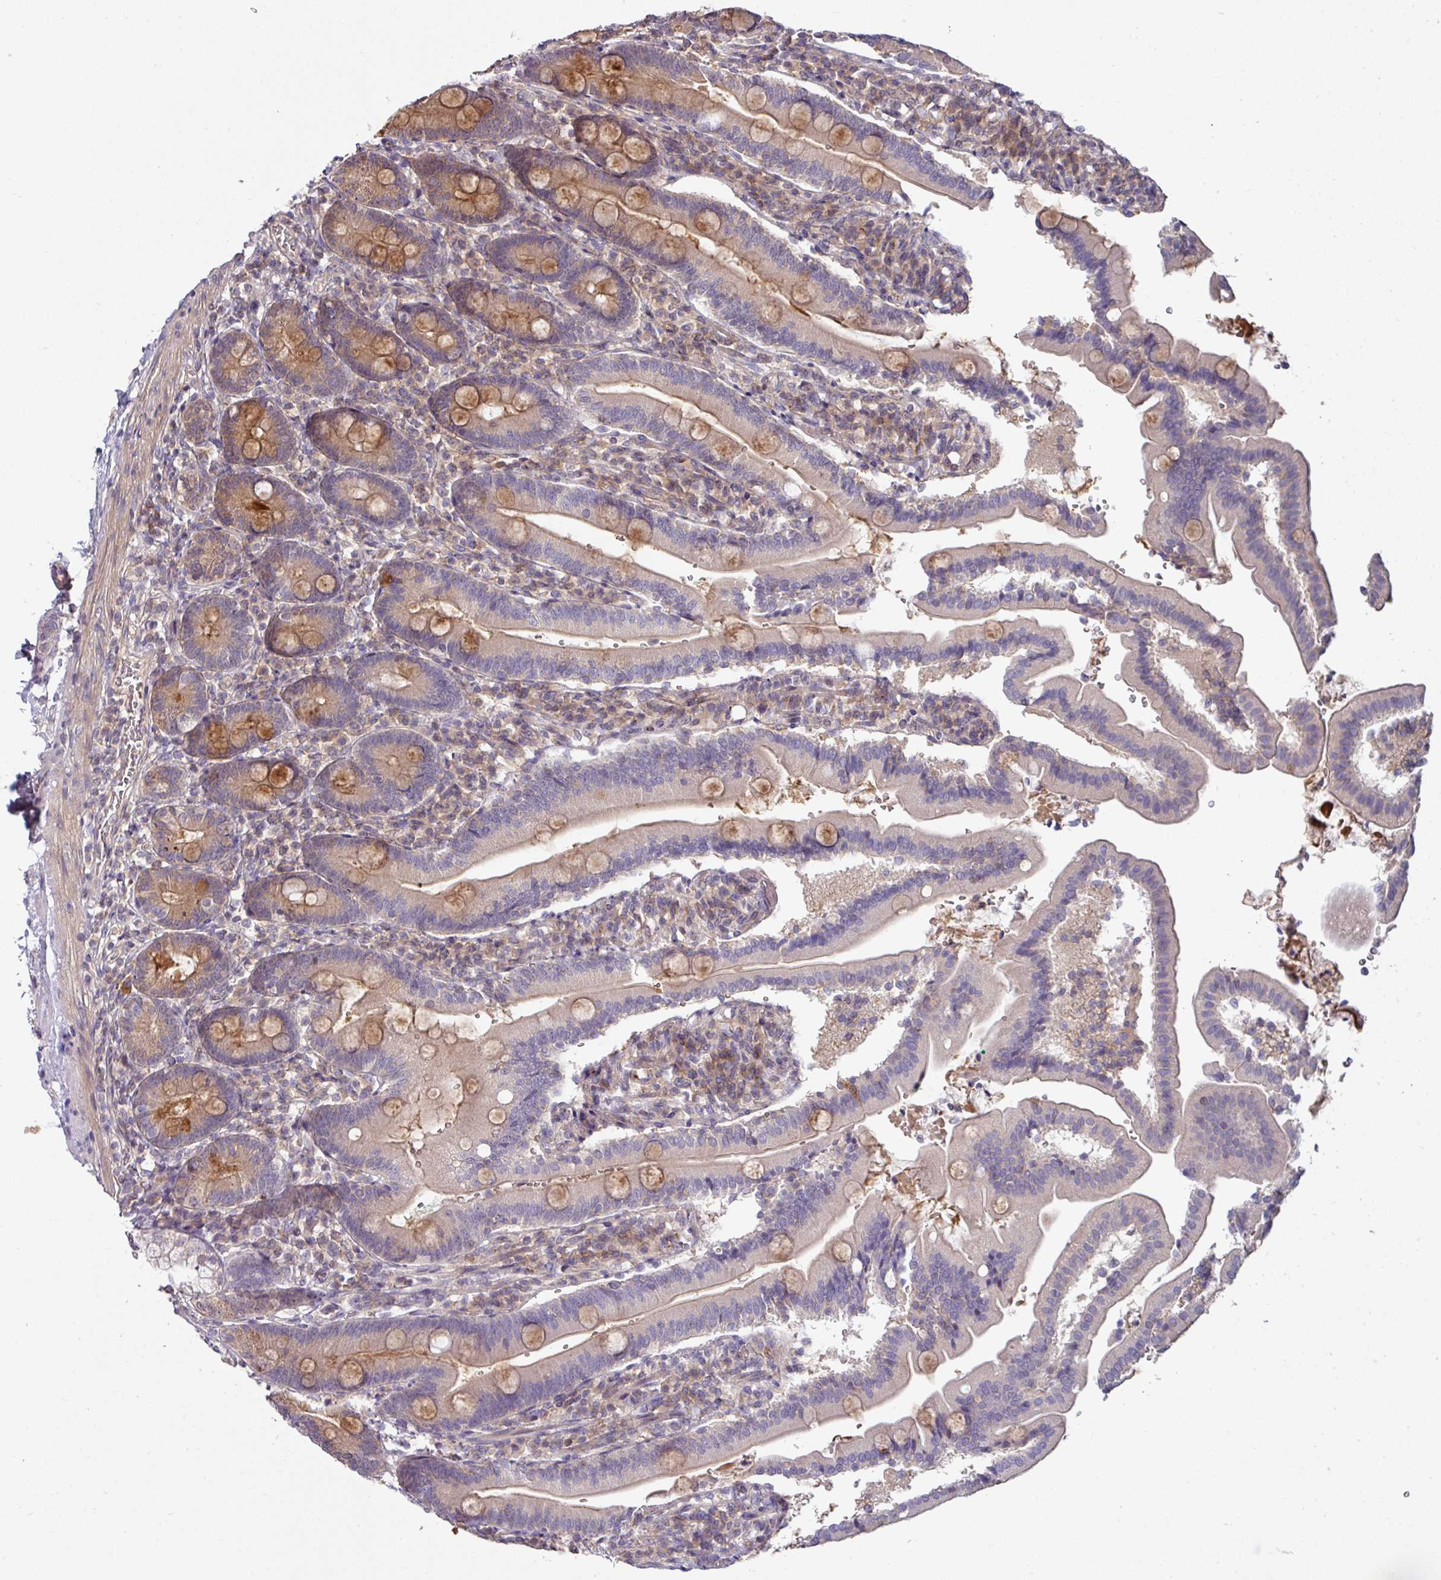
{"staining": {"intensity": "moderate", "quantity": "<25%", "location": "cytoplasmic/membranous"}, "tissue": "duodenum", "cell_type": "Glandular cells", "image_type": "normal", "snomed": [{"axis": "morphology", "description": "Normal tissue, NOS"}, {"axis": "topography", "description": "Duodenum"}], "caption": "This image demonstrates immunohistochemistry staining of unremarkable human duodenum, with low moderate cytoplasmic/membranous positivity in about <25% of glandular cells.", "gene": "SLAMF6", "patient": {"sex": "female", "age": 67}}